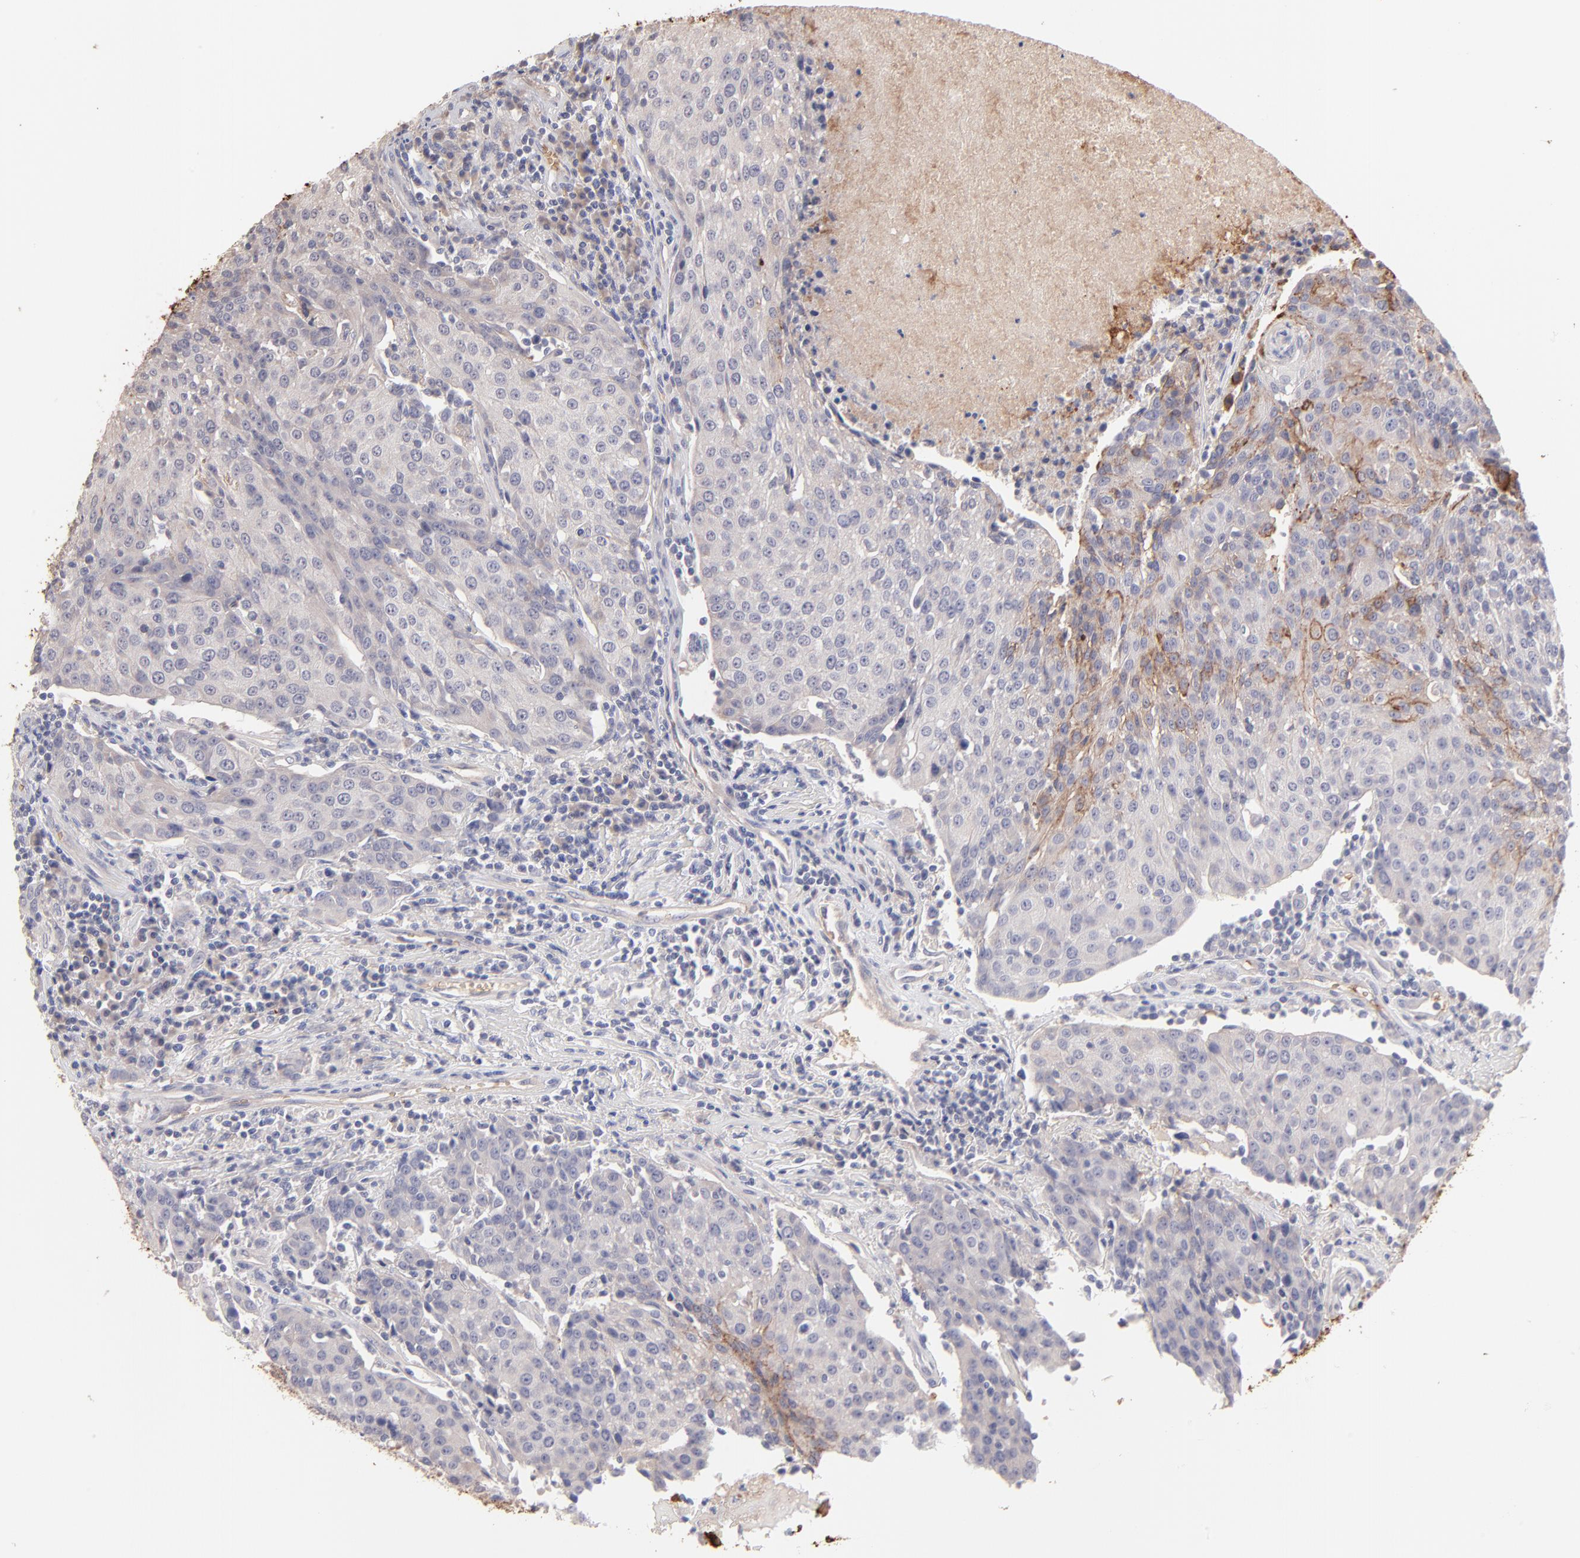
{"staining": {"intensity": "strong", "quantity": "<25%", "location": "cytoplasmic/membranous"}, "tissue": "urothelial cancer", "cell_type": "Tumor cells", "image_type": "cancer", "snomed": [{"axis": "morphology", "description": "Urothelial carcinoma, High grade"}, {"axis": "topography", "description": "Urinary bladder"}], "caption": "Immunohistochemical staining of human high-grade urothelial carcinoma exhibits medium levels of strong cytoplasmic/membranous protein positivity in approximately <25% of tumor cells.", "gene": "F13B", "patient": {"sex": "female", "age": 85}}